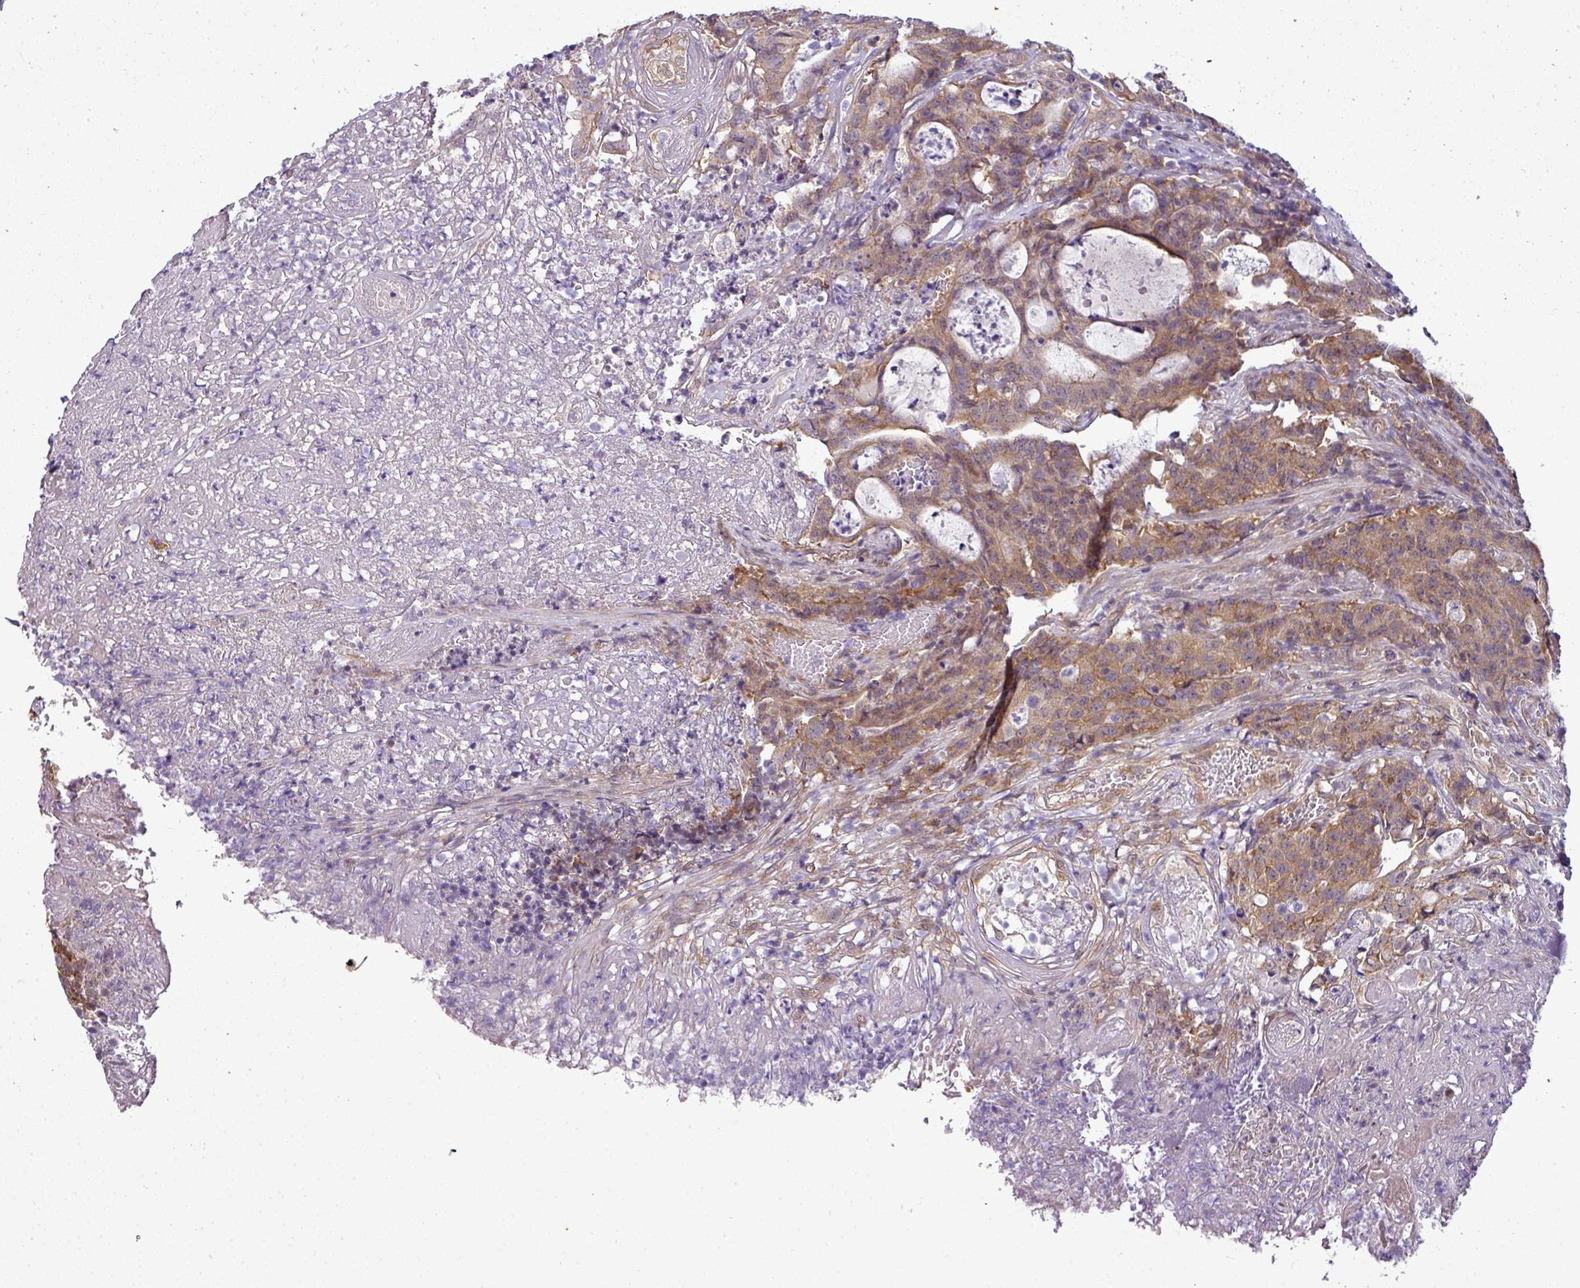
{"staining": {"intensity": "moderate", "quantity": ">75%", "location": "cytoplasmic/membranous"}, "tissue": "colorectal cancer", "cell_type": "Tumor cells", "image_type": "cancer", "snomed": [{"axis": "morphology", "description": "Adenocarcinoma, NOS"}, {"axis": "topography", "description": "Colon"}], "caption": "High-magnification brightfield microscopy of adenocarcinoma (colorectal) stained with DAB (brown) and counterstained with hematoxylin (blue). tumor cells exhibit moderate cytoplasmic/membranous expression is appreciated in approximately>75% of cells.", "gene": "RBM4B", "patient": {"sex": "male", "age": 83}}